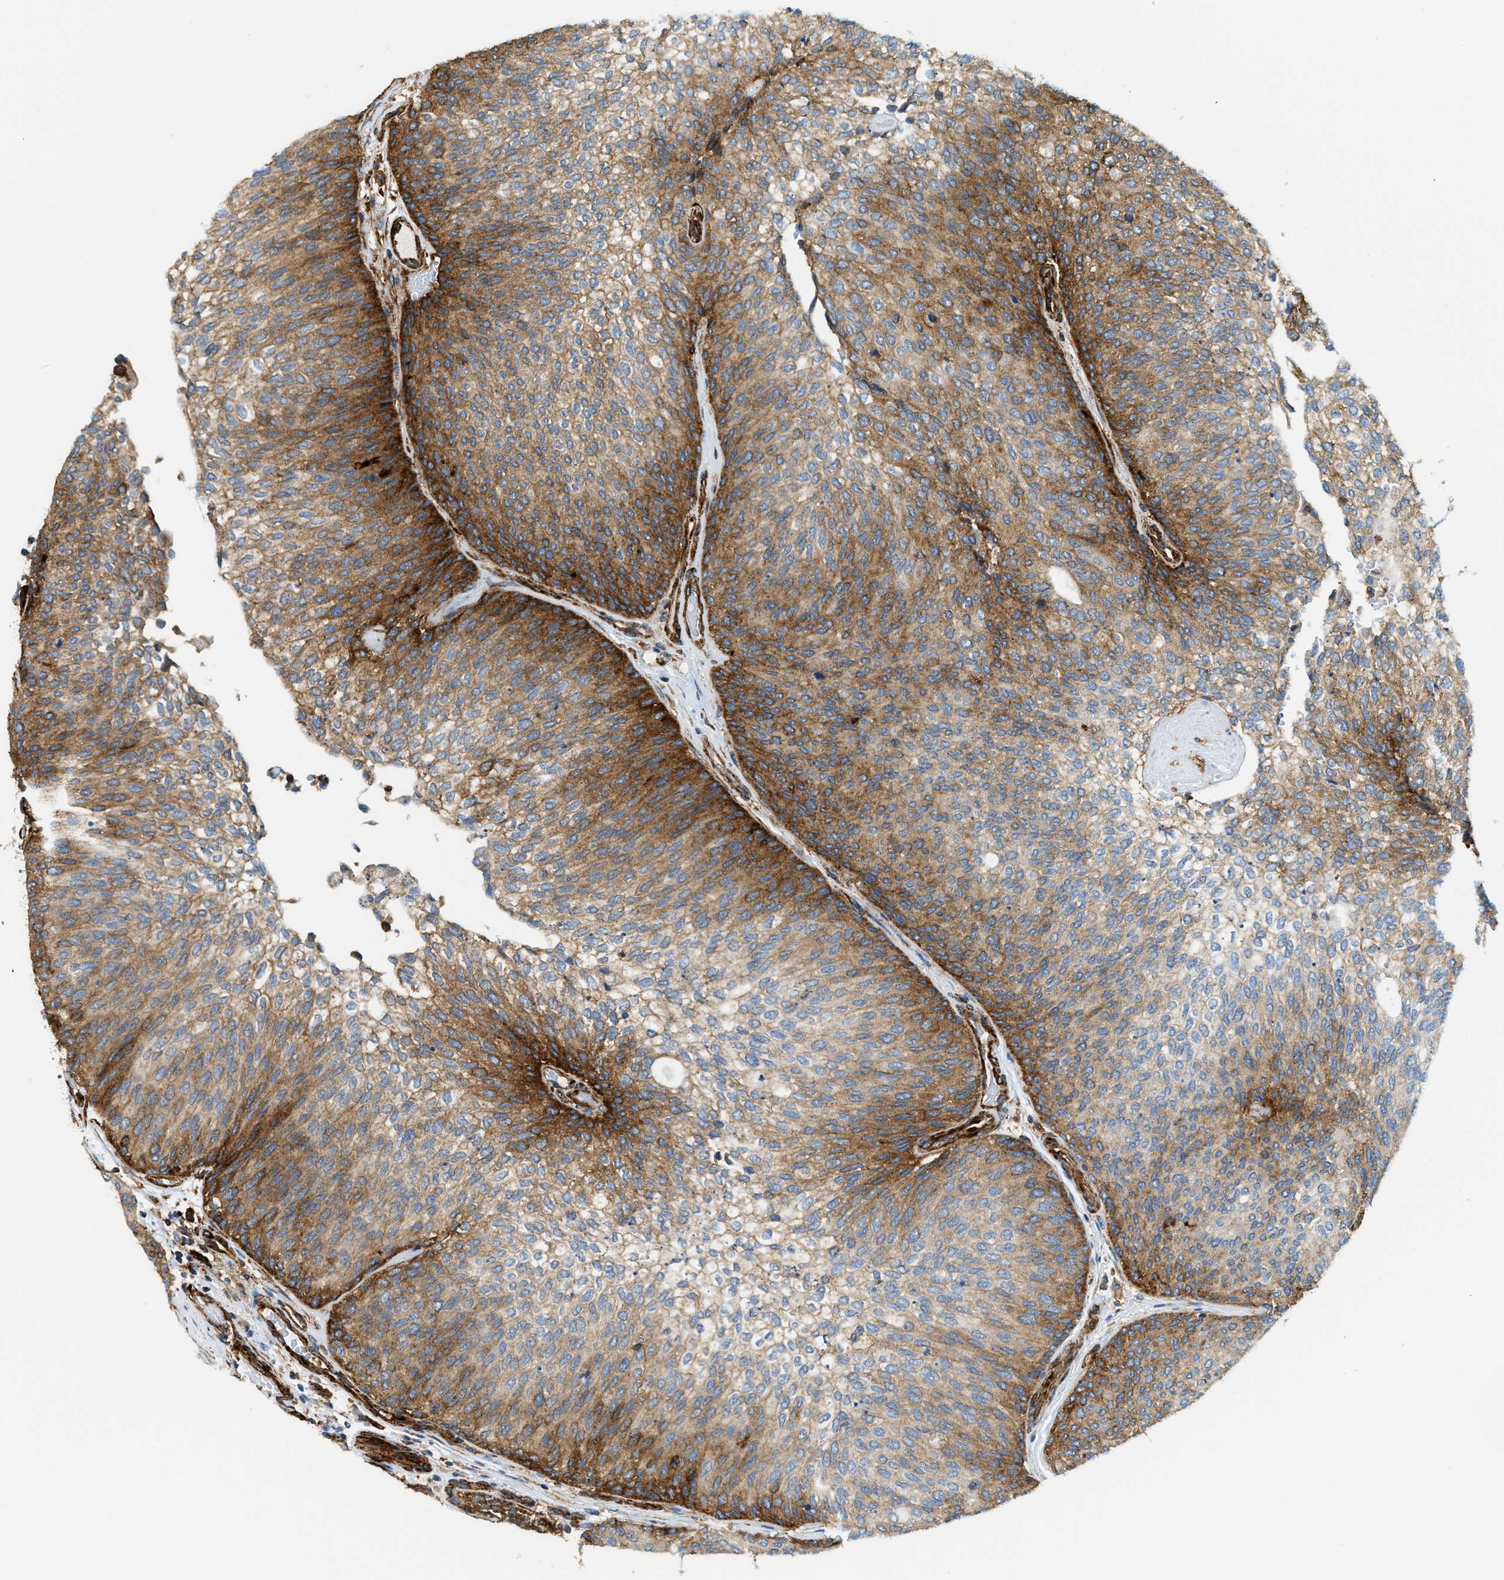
{"staining": {"intensity": "moderate", "quantity": ">75%", "location": "cytoplasmic/membranous"}, "tissue": "urothelial cancer", "cell_type": "Tumor cells", "image_type": "cancer", "snomed": [{"axis": "morphology", "description": "Urothelial carcinoma, Low grade"}, {"axis": "topography", "description": "Urinary bladder"}], "caption": "Urothelial cancer stained for a protein demonstrates moderate cytoplasmic/membranous positivity in tumor cells.", "gene": "HIP1", "patient": {"sex": "female", "age": 79}}